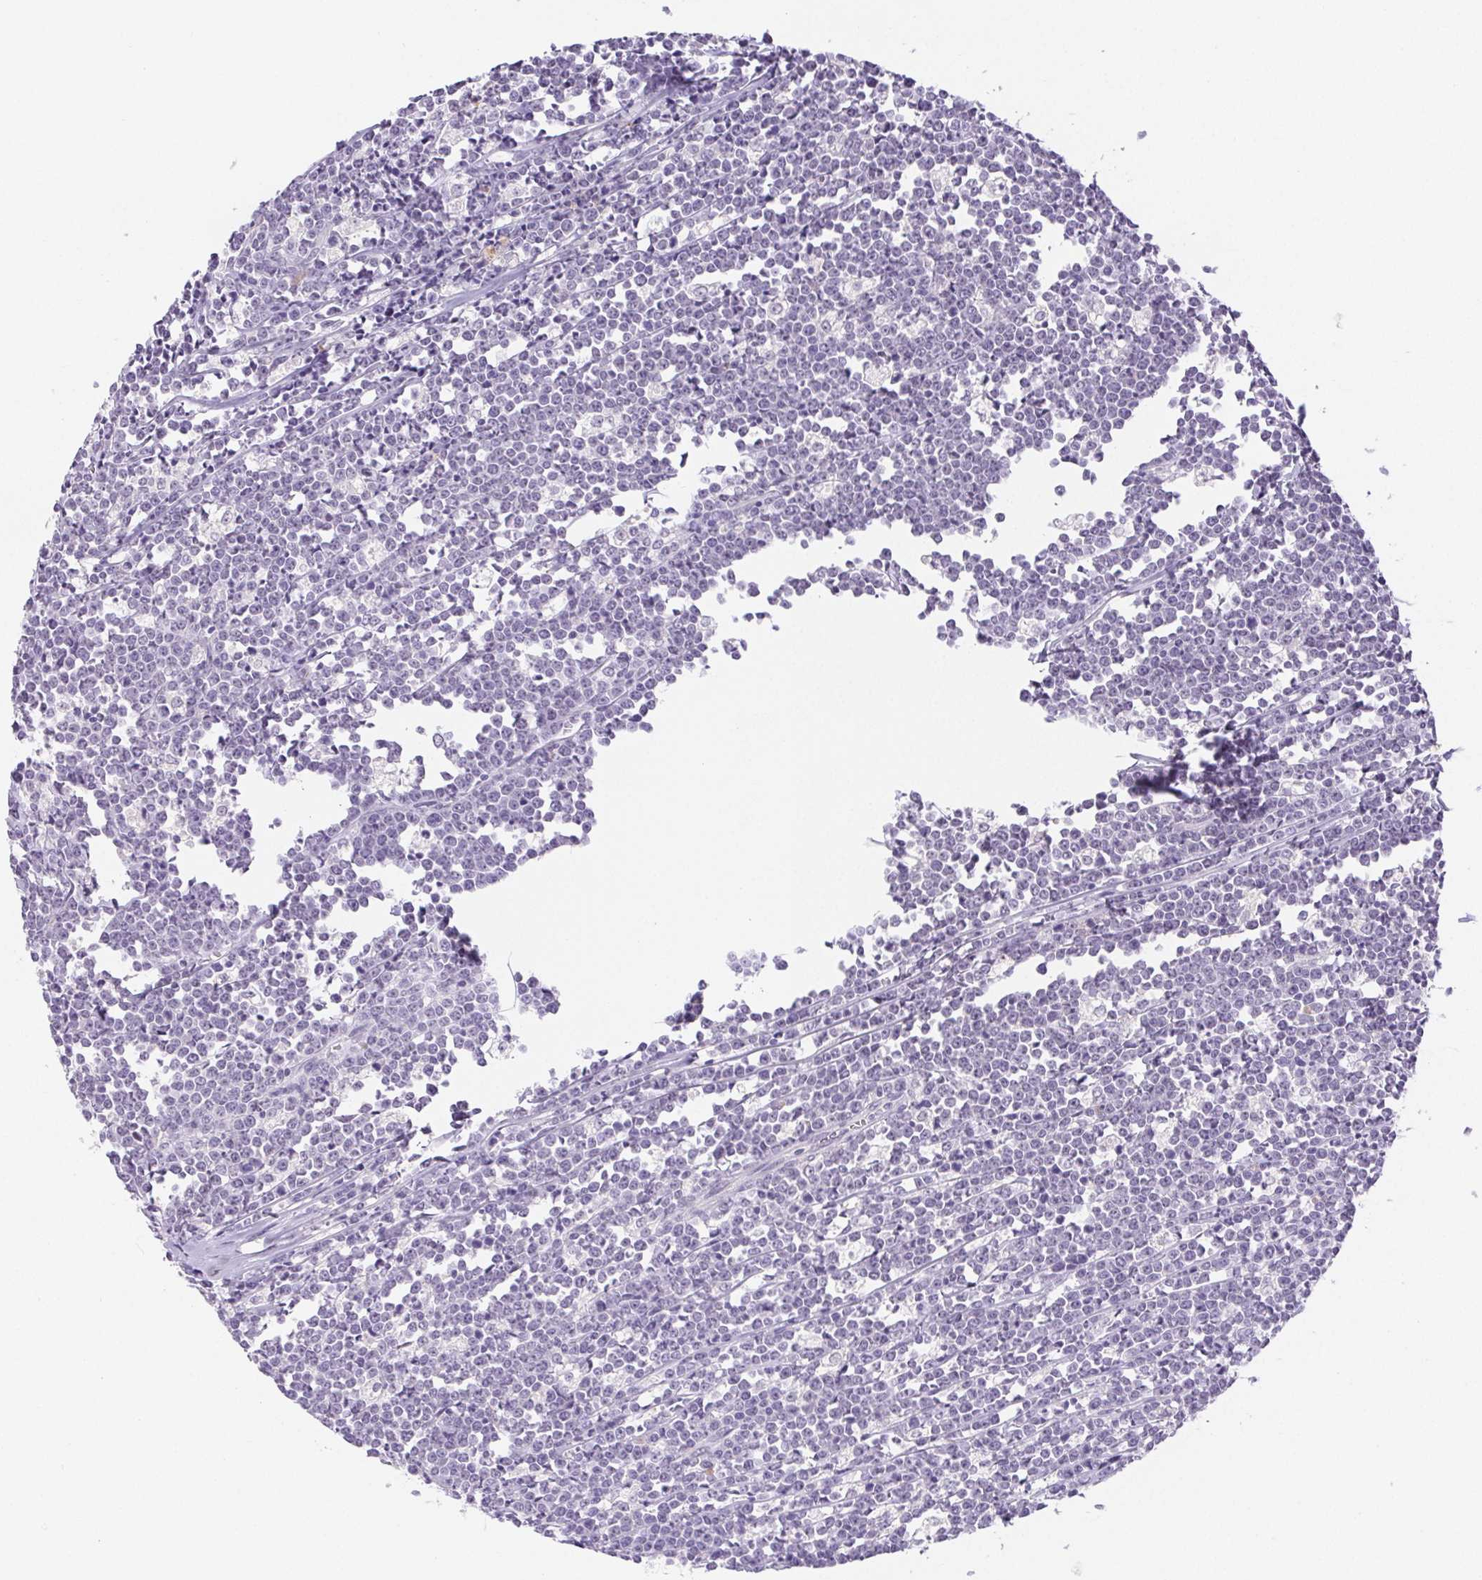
{"staining": {"intensity": "negative", "quantity": "none", "location": "none"}, "tissue": "lymphoma", "cell_type": "Tumor cells", "image_type": "cancer", "snomed": [{"axis": "morphology", "description": "Malignant lymphoma, non-Hodgkin's type, High grade"}, {"axis": "topography", "description": "Small intestine"}], "caption": "Tumor cells show no significant positivity in malignant lymphoma, non-Hodgkin's type (high-grade).", "gene": "ST8SIA3", "patient": {"sex": "female", "age": 56}}